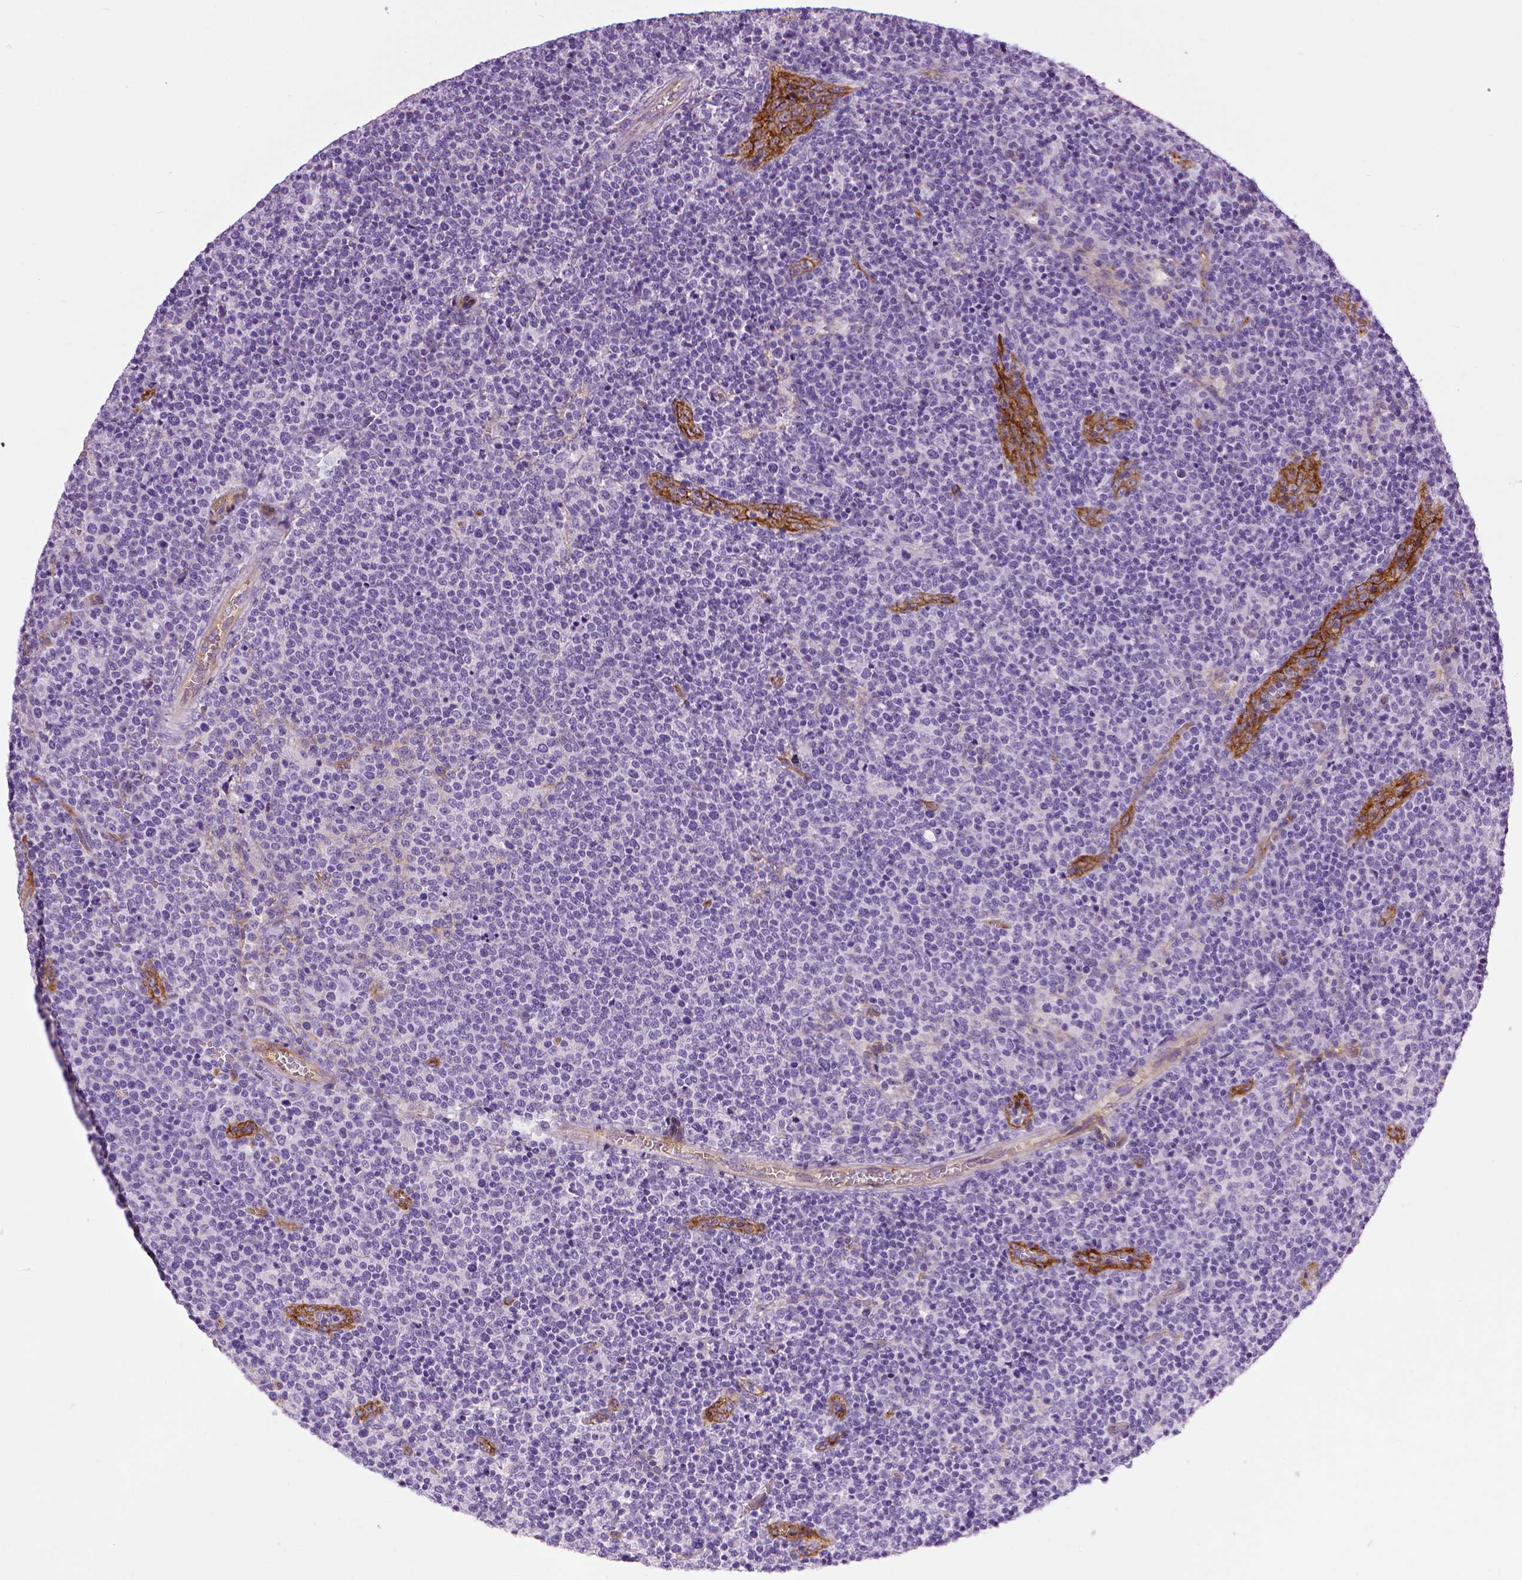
{"staining": {"intensity": "negative", "quantity": "none", "location": "none"}, "tissue": "lymphoma", "cell_type": "Tumor cells", "image_type": "cancer", "snomed": [{"axis": "morphology", "description": "Malignant lymphoma, non-Hodgkin's type, High grade"}, {"axis": "topography", "description": "Lymph node"}], "caption": "DAB (3,3'-diaminobenzidine) immunohistochemical staining of lymphoma shows no significant positivity in tumor cells. Brightfield microscopy of immunohistochemistry stained with DAB (3,3'-diaminobenzidine) (brown) and hematoxylin (blue), captured at high magnification.", "gene": "ENG", "patient": {"sex": "male", "age": 61}}